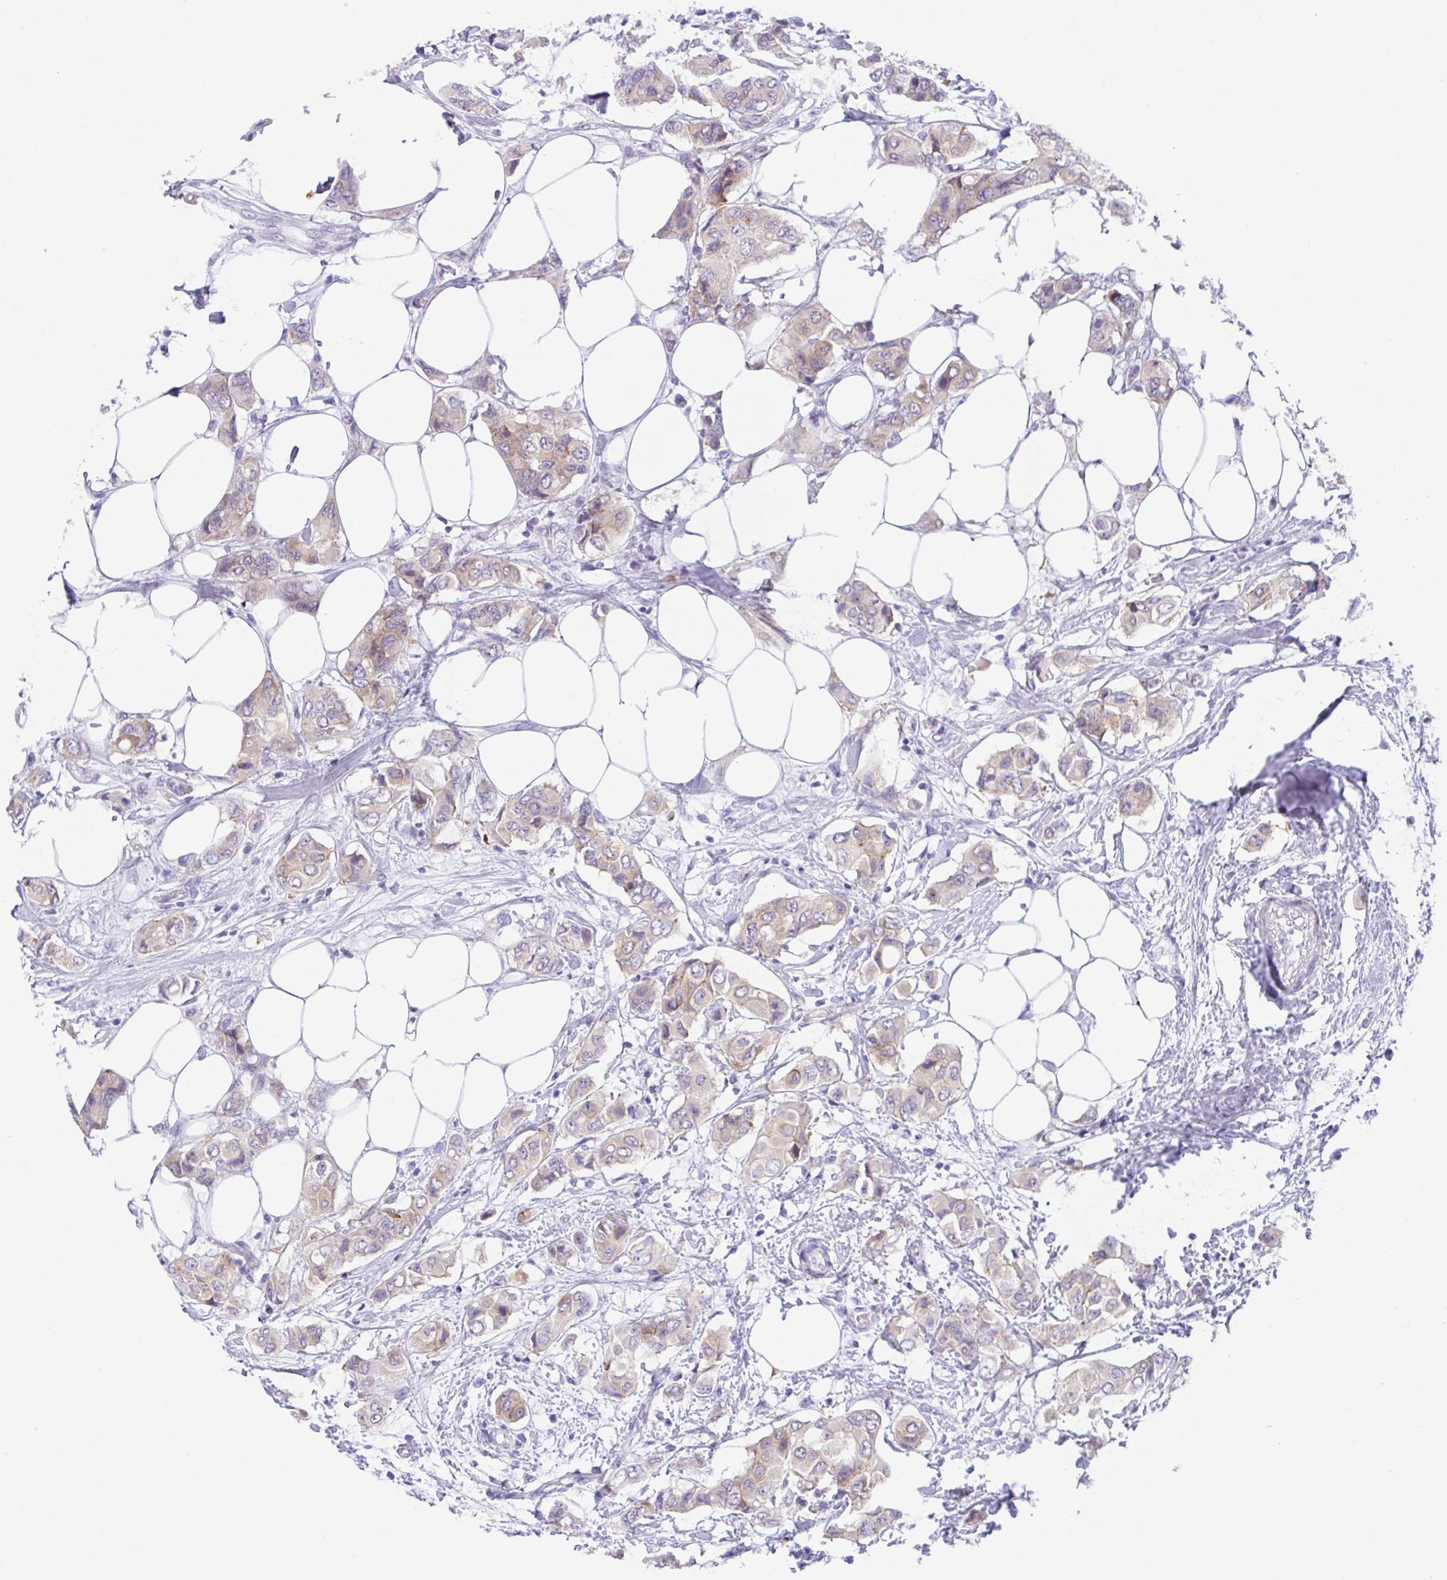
{"staining": {"intensity": "weak", "quantity": "<25%", "location": "cytoplasmic/membranous"}, "tissue": "breast cancer", "cell_type": "Tumor cells", "image_type": "cancer", "snomed": [{"axis": "morphology", "description": "Lobular carcinoma"}, {"axis": "topography", "description": "Breast"}], "caption": "Immunohistochemistry (IHC) image of human lobular carcinoma (breast) stained for a protein (brown), which reveals no expression in tumor cells. (DAB immunohistochemistry (IHC) with hematoxylin counter stain).", "gene": "TRAF4", "patient": {"sex": "female", "age": 51}}